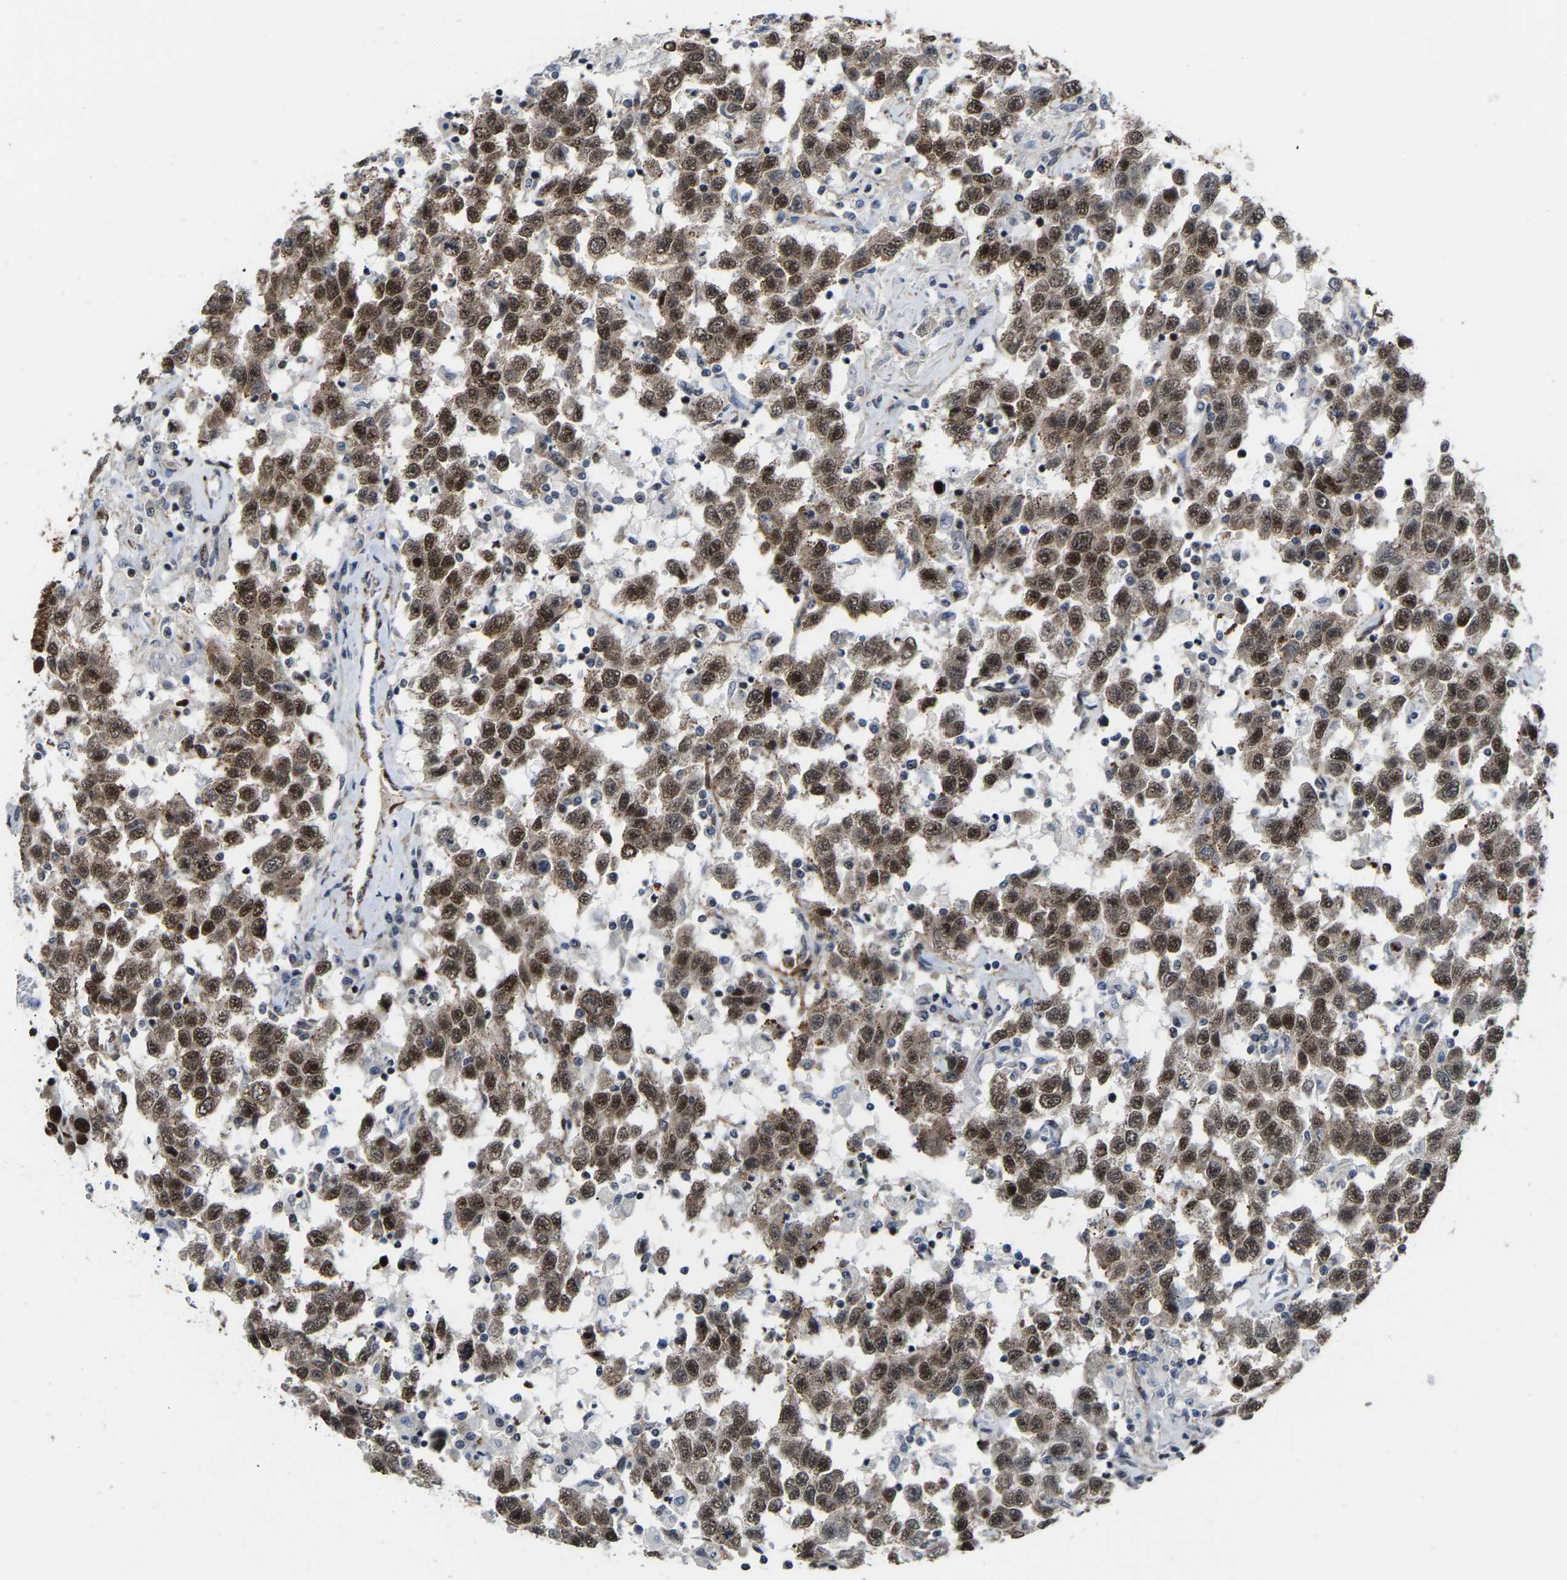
{"staining": {"intensity": "moderate", "quantity": ">75%", "location": "nuclear"}, "tissue": "testis cancer", "cell_type": "Tumor cells", "image_type": "cancer", "snomed": [{"axis": "morphology", "description": "Seminoma, NOS"}, {"axis": "topography", "description": "Testis"}], "caption": "A medium amount of moderate nuclear staining is seen in about >75% of tumor cells in testis cancer tissue. Immunohistochemistry (ihc) stains the protein of interest in brown and the nuclei are stained blue.", "gene": "DDX5", "patient": {"sex": "male", "age": 41}}